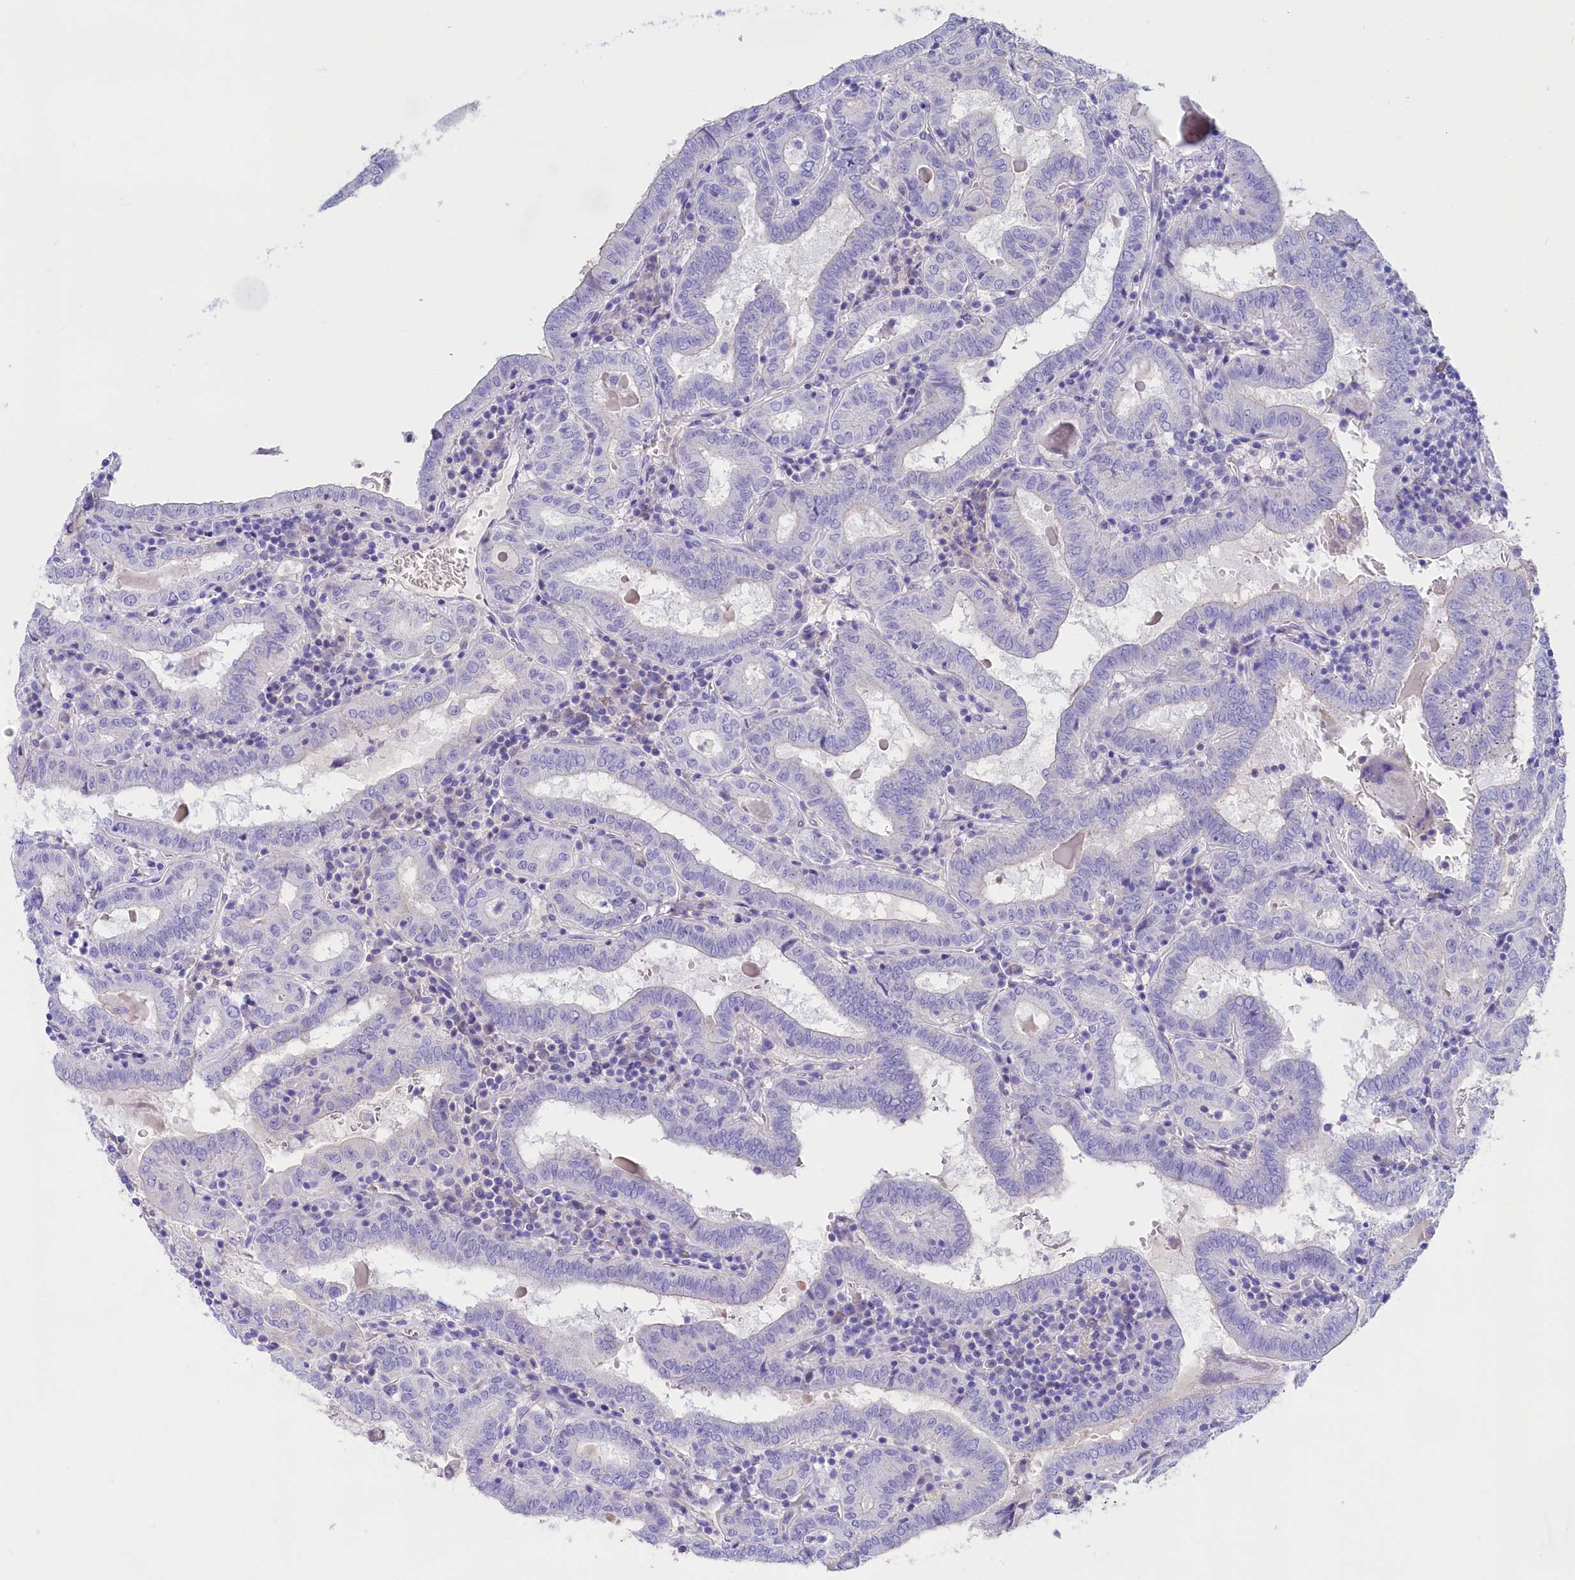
{"staining": {"intensity": "negative", "quantity": "none", "location": "none"}, "tissue": "thyroid cancer", "cell_type": "Tumor cells", "image_type": "cancer", "snomed": [{"axis": "morphology", "description": "Papillary adenocarcinoma, NOS"}, {"axis": "topography", "description": "Thyroid gland"}], "caption": "A high-resolution micrograph shows IHC staining of thyroid papillary adenocarcinoma, which exhibits no significant staining in tumor cells.", "gene": "SULT2A1", "patient": {"sex": "female", "age": 72}}